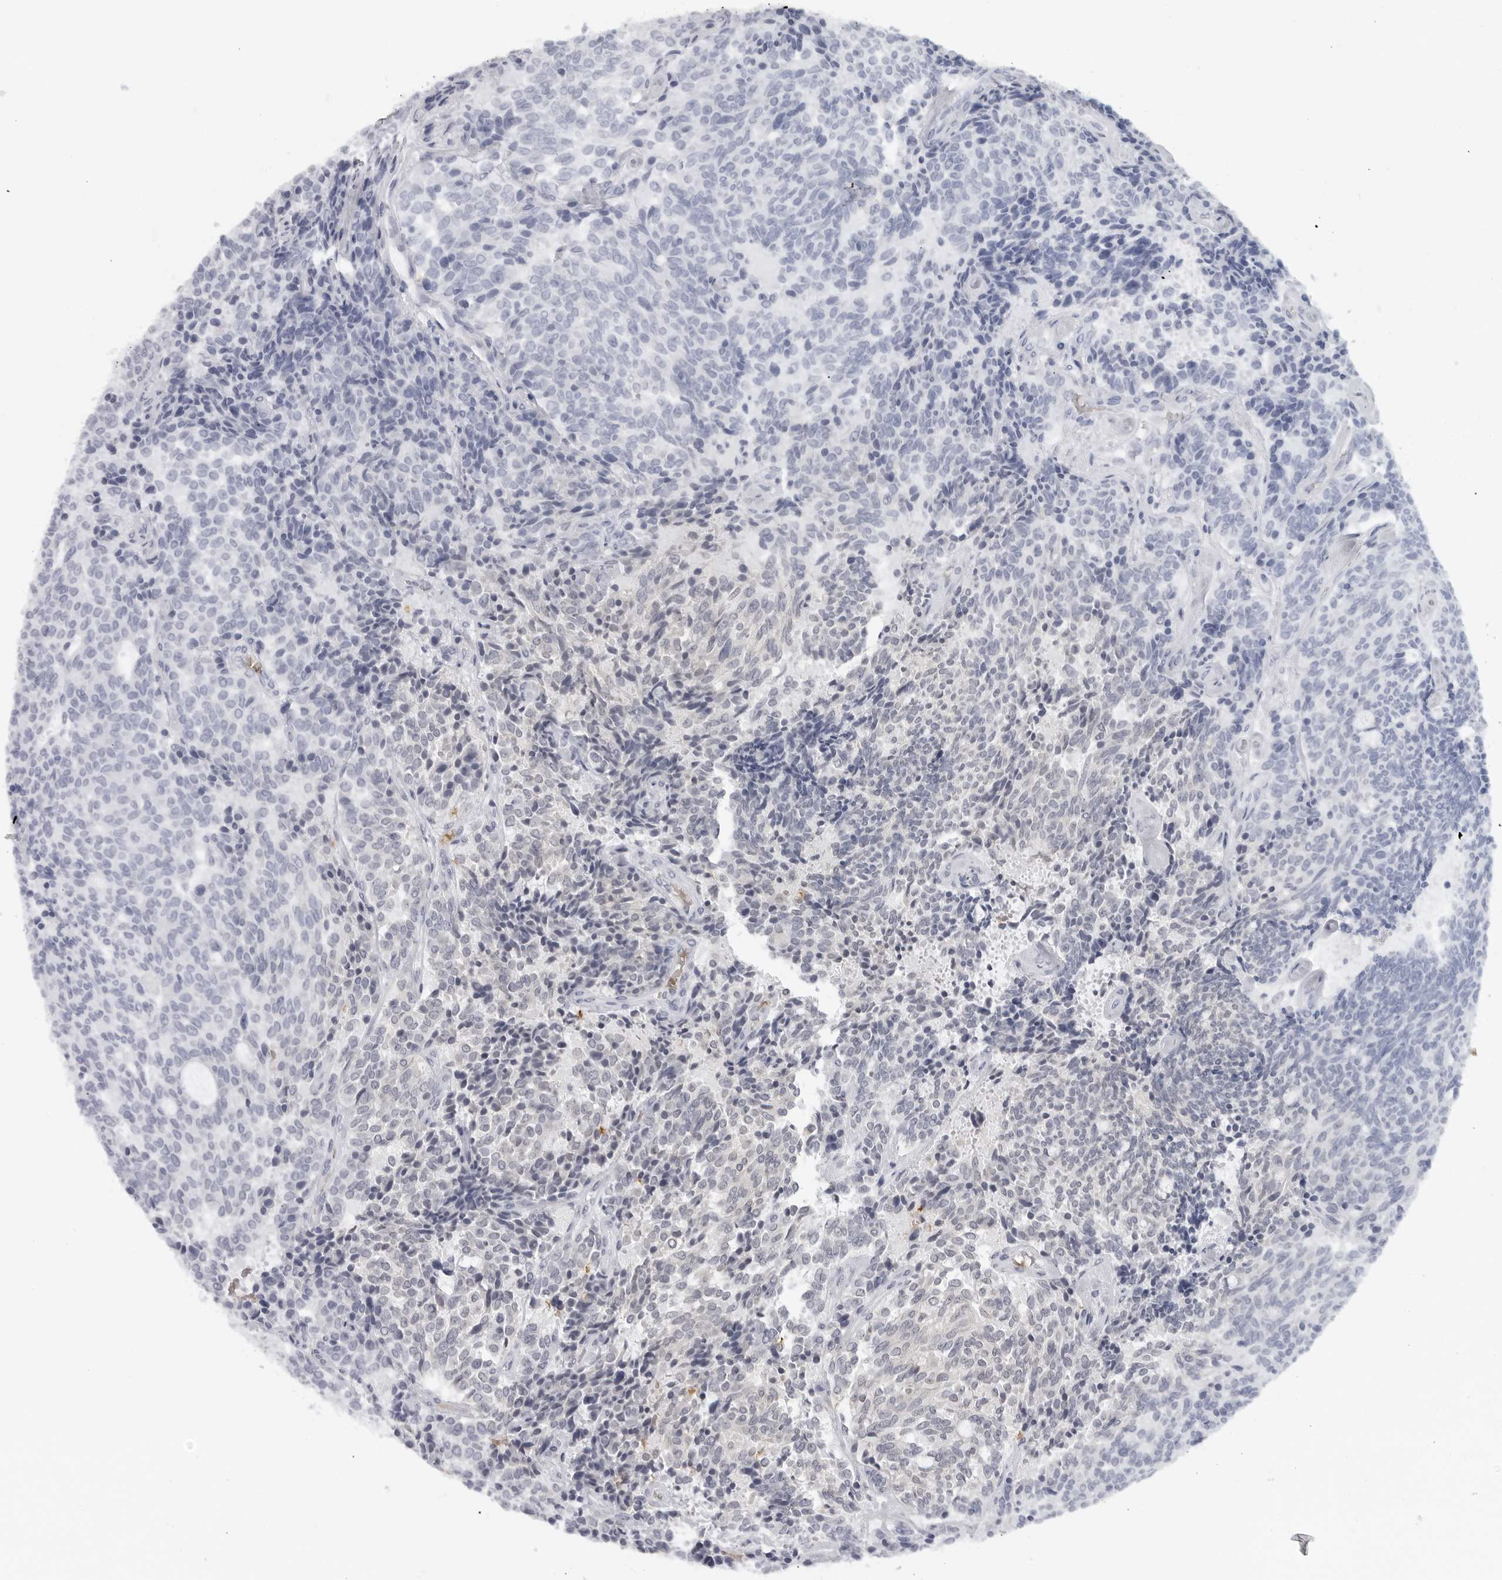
{"staining": {"intensity": "negative", "quantity": "none", "location": "none"}, "tissue": "carcinoid", "cell_type": "Tumor cells", "image_type": "cancer", "snomed": [{"axis": "morphology", "description": "Carcinoid, malignant, NOS"}, {"axis": "topography", "description": "Pancreas"}], "caption": "High power microscopy micrograph of an IHC histopathology image of carcinoid, revealing no significant staining in tumor cells.", "gene": "EPB41", "patient": {"sex": "female", "age": 54}}